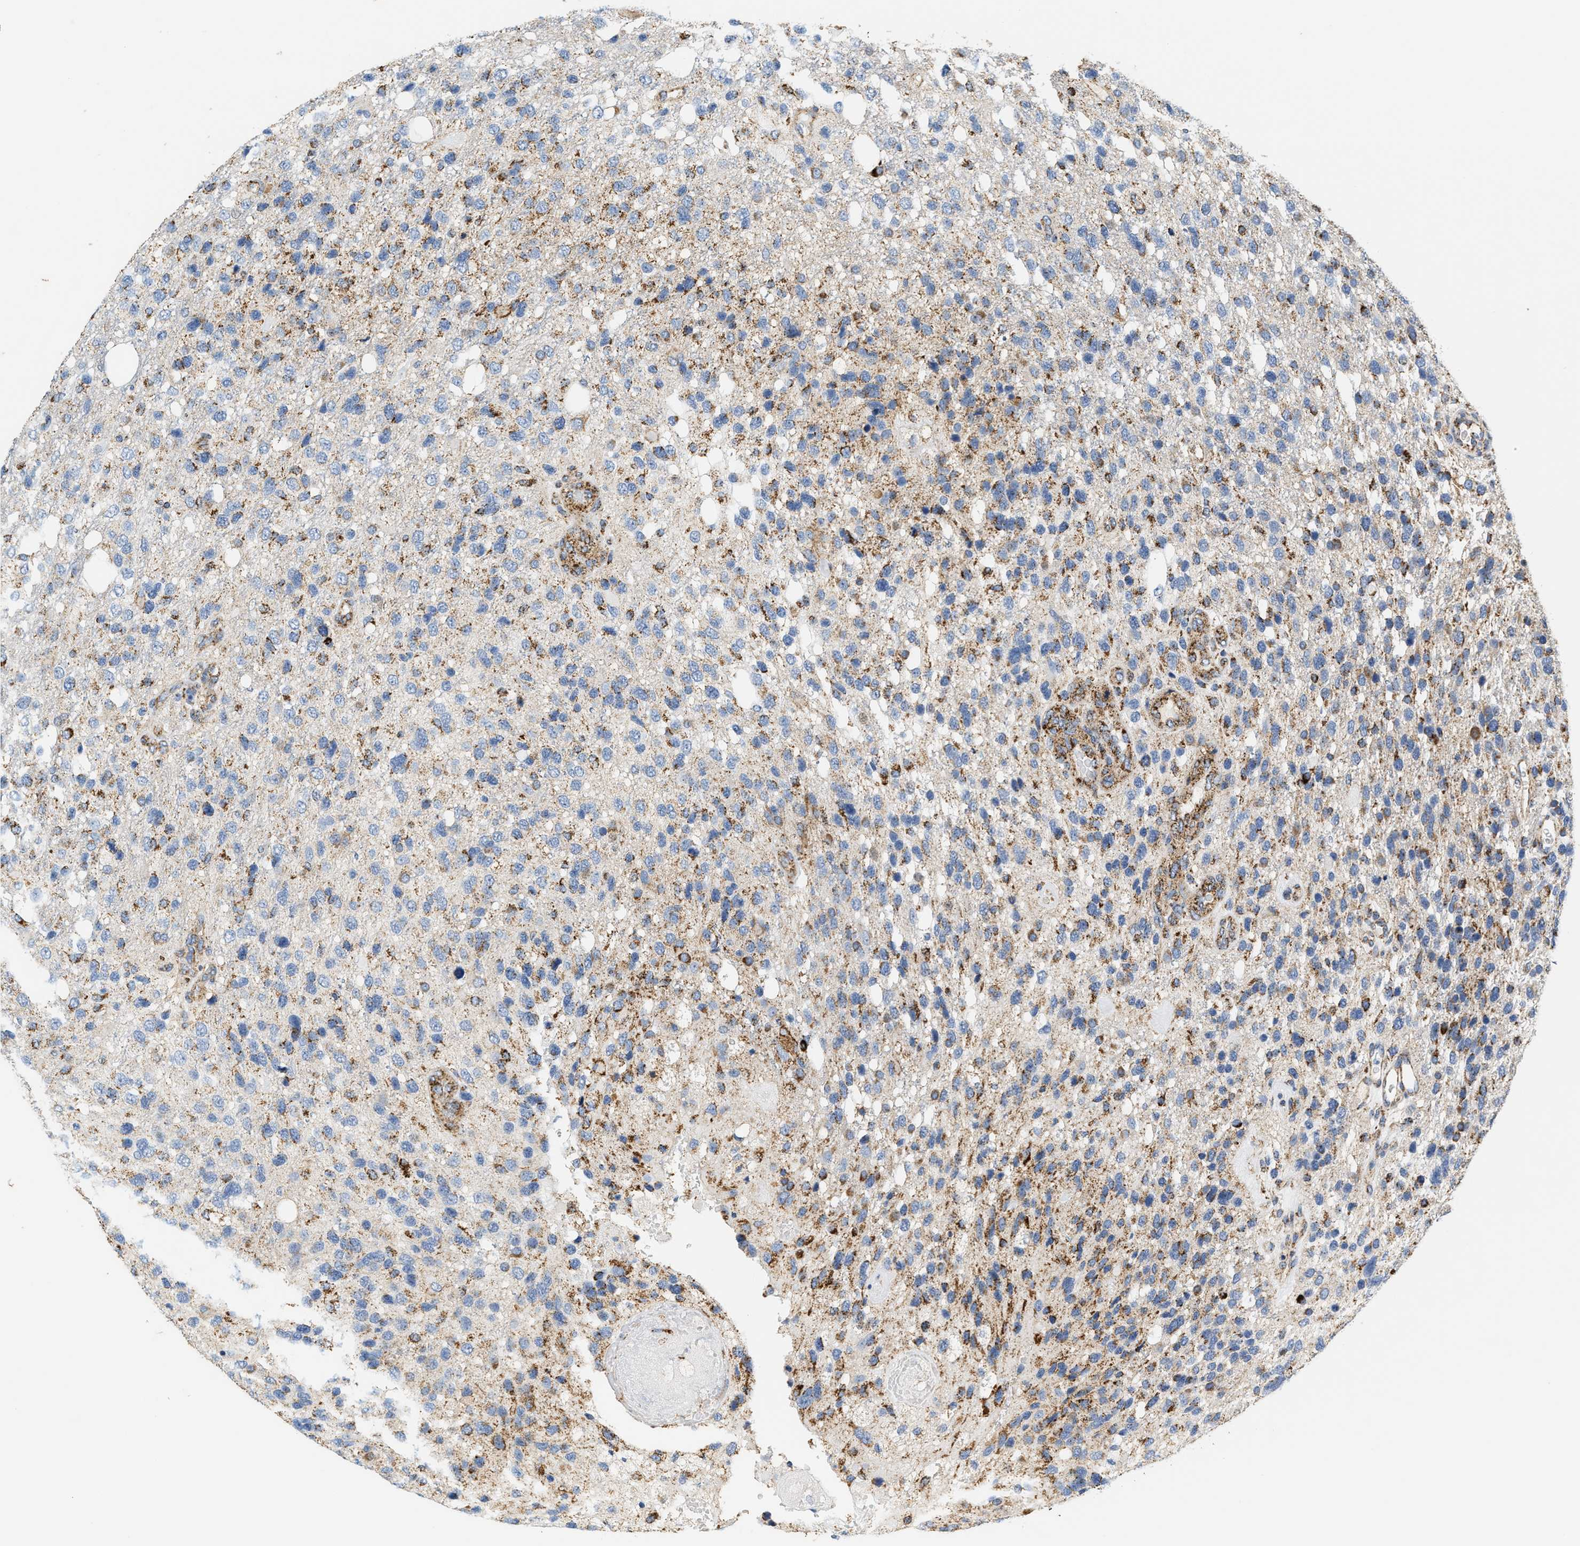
{"staining": {"intensity": "moderate", "quantity": "<25%", "location": "cytoplasmic/membranous"}, "tissue": "glioma", "cell_type": "Tumor cells", "image_type": "cancer", "snomed": [{"axis": "morphology", "description": "Glioma, malignant, High grade"}, {"axis": "topography", "description": "Brain"}], "caption": "Immunohistochemistry (IHC) of human malignant glioma (high-grade) demonstrates low levels of moderate cytoplasmic/membranous expression in approximately <25% of tumor cells.", "gene": "SHMT2", "patient": {"sex": "female", "age": 58}}